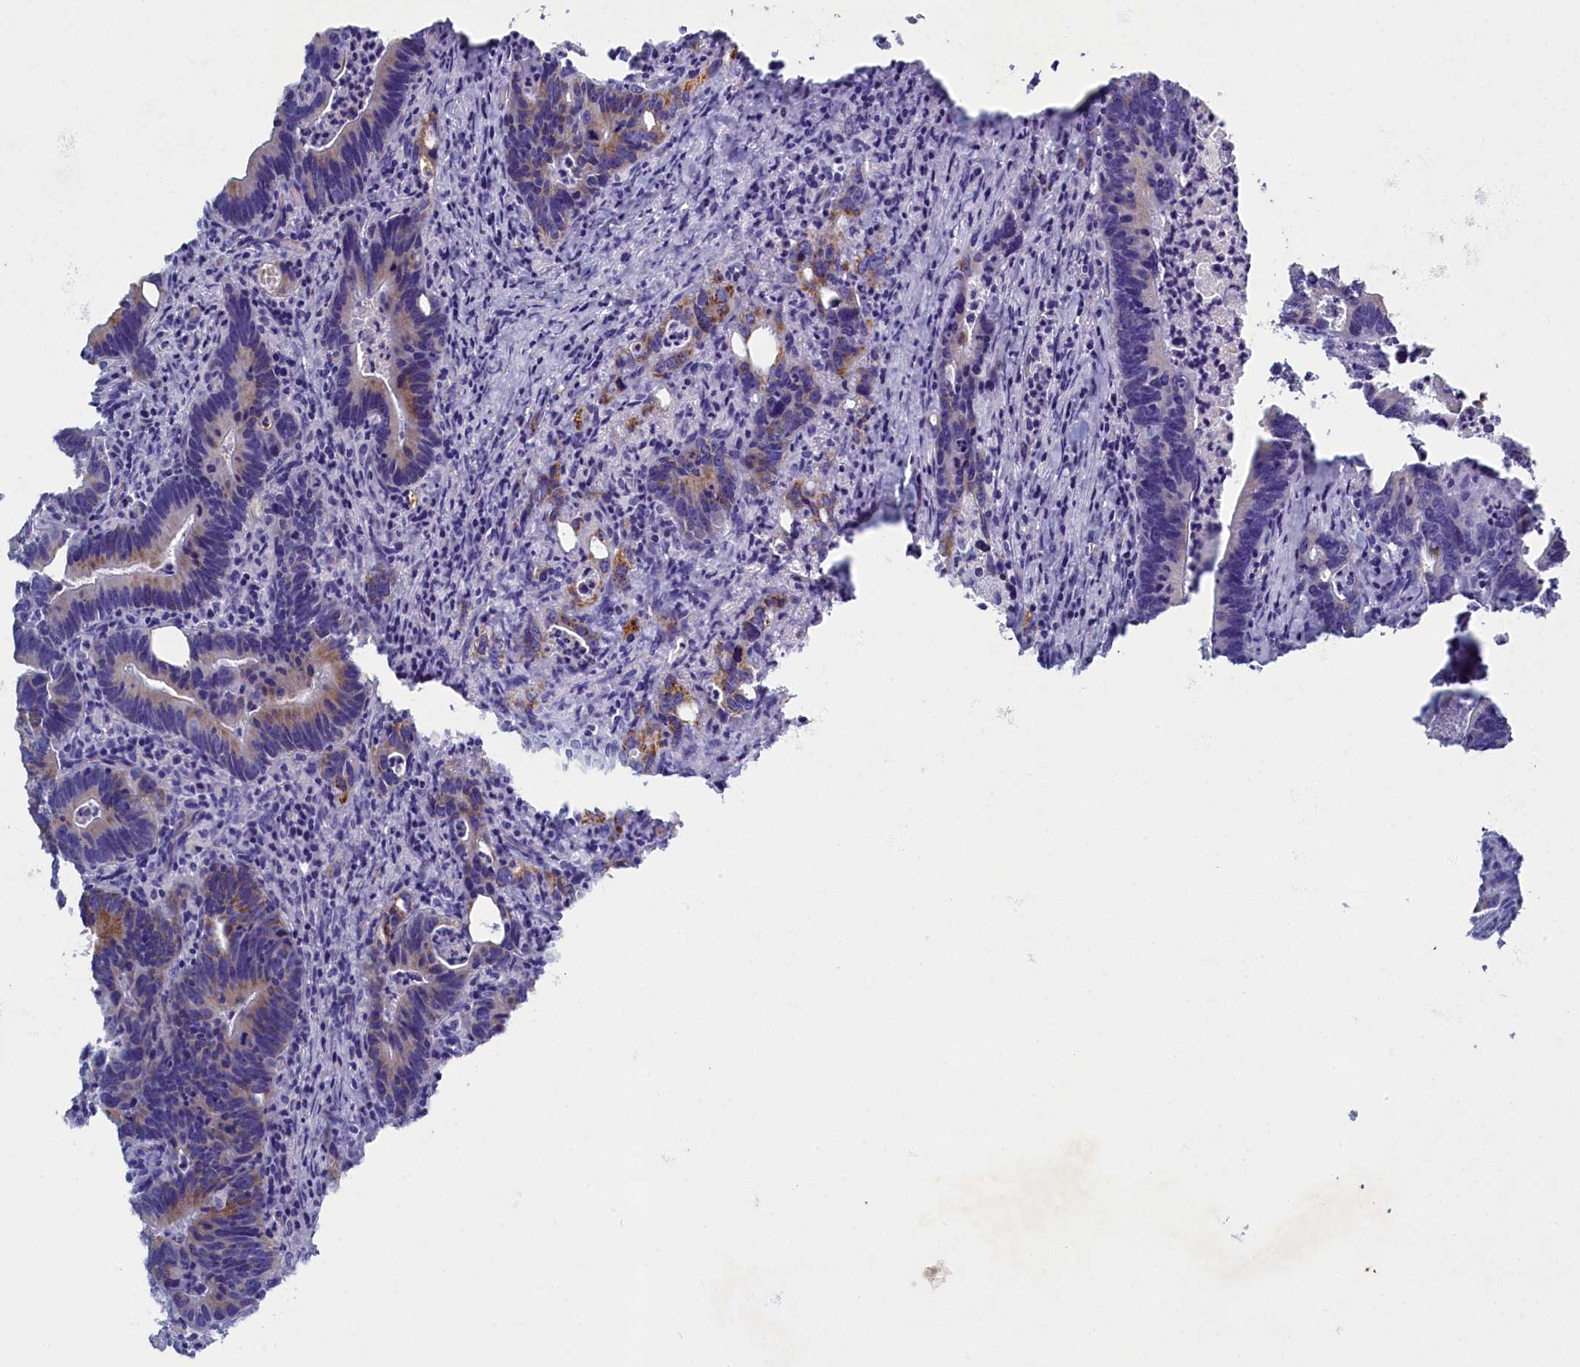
{"staining": {"intensity": "moderate", "quantity": "<25%", "location": "cytoplasmic/membranous"}, "tissue": "colorectal cancer", "cell_type": "Tumor cells", "image_type": "cancer", "snomed": [{"axis": "morphology", "description": "Adenocarcinoma, NOS"}, {"axis": "topography", "description": "Colon"}], "caption": "This photomicrograph demonstrates immunohistochemistry (IHC) staining of adenocarcinoma (colorectal), with low moderate cytoplasmic/membranous staining in approximately <25% of tumor cells.", "gene": "OCIAD2", "patient": {"sex": "female", "age": 75}}